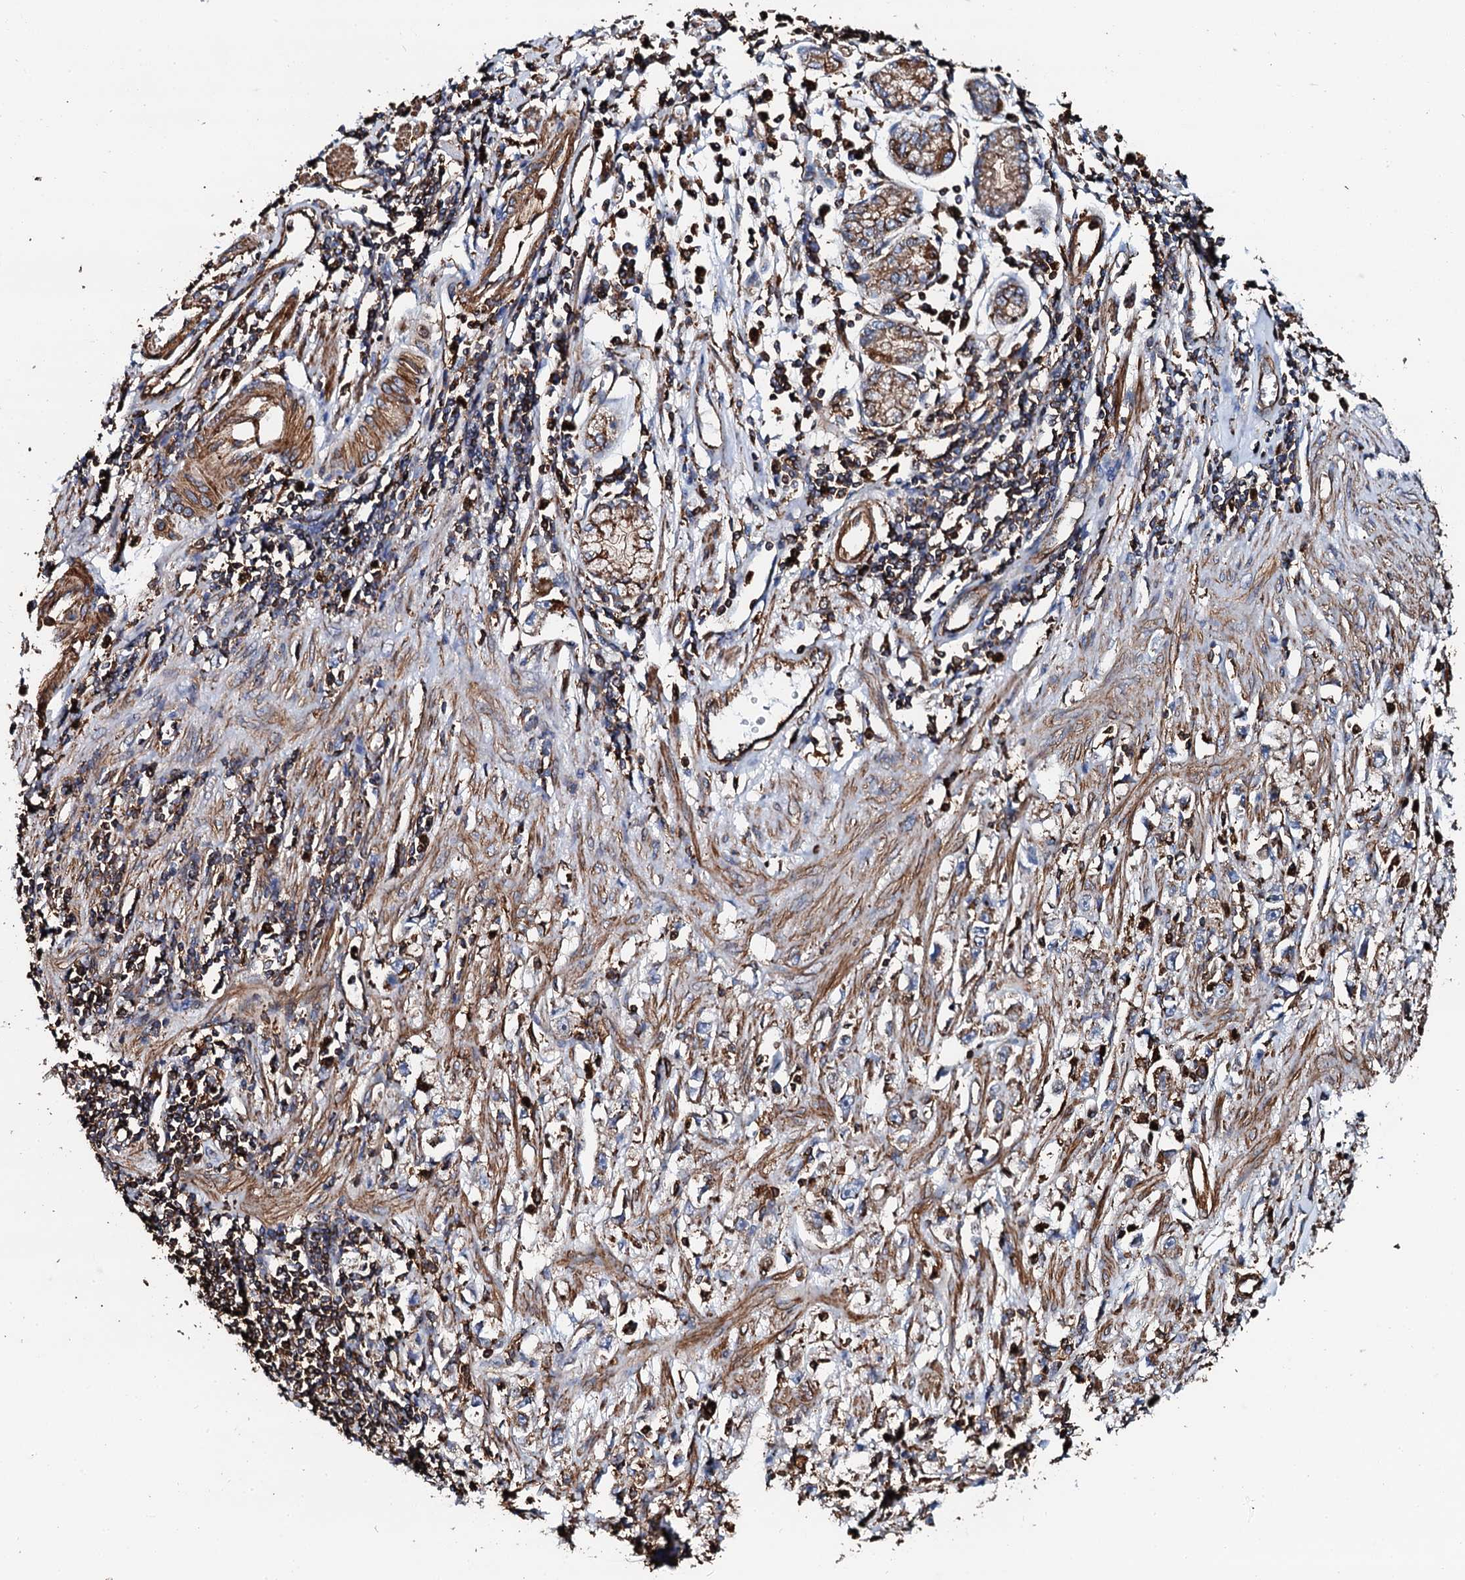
{"staining": {"intensity": "weak", "quantity": "25%-75%", "location": "cytoplasmic/membranous"}, "tissue": "stomach cancer", "cell_type": "Tumor cells", "image_type": "cancer", "snomed": [{"axis": "morphology", "description": "Adenocarcinoma, NOS"}, {"axis": "topography", "description": "Stomach"}], "caption": "There is low levels of weak cytoplasmic/membranous positivity in tumor cells of stomach cancer, as demonstrated by immunohistochemical staining (brown color).", "gene": "INTS10", "patient": {"sex": "female", "age": 59}}